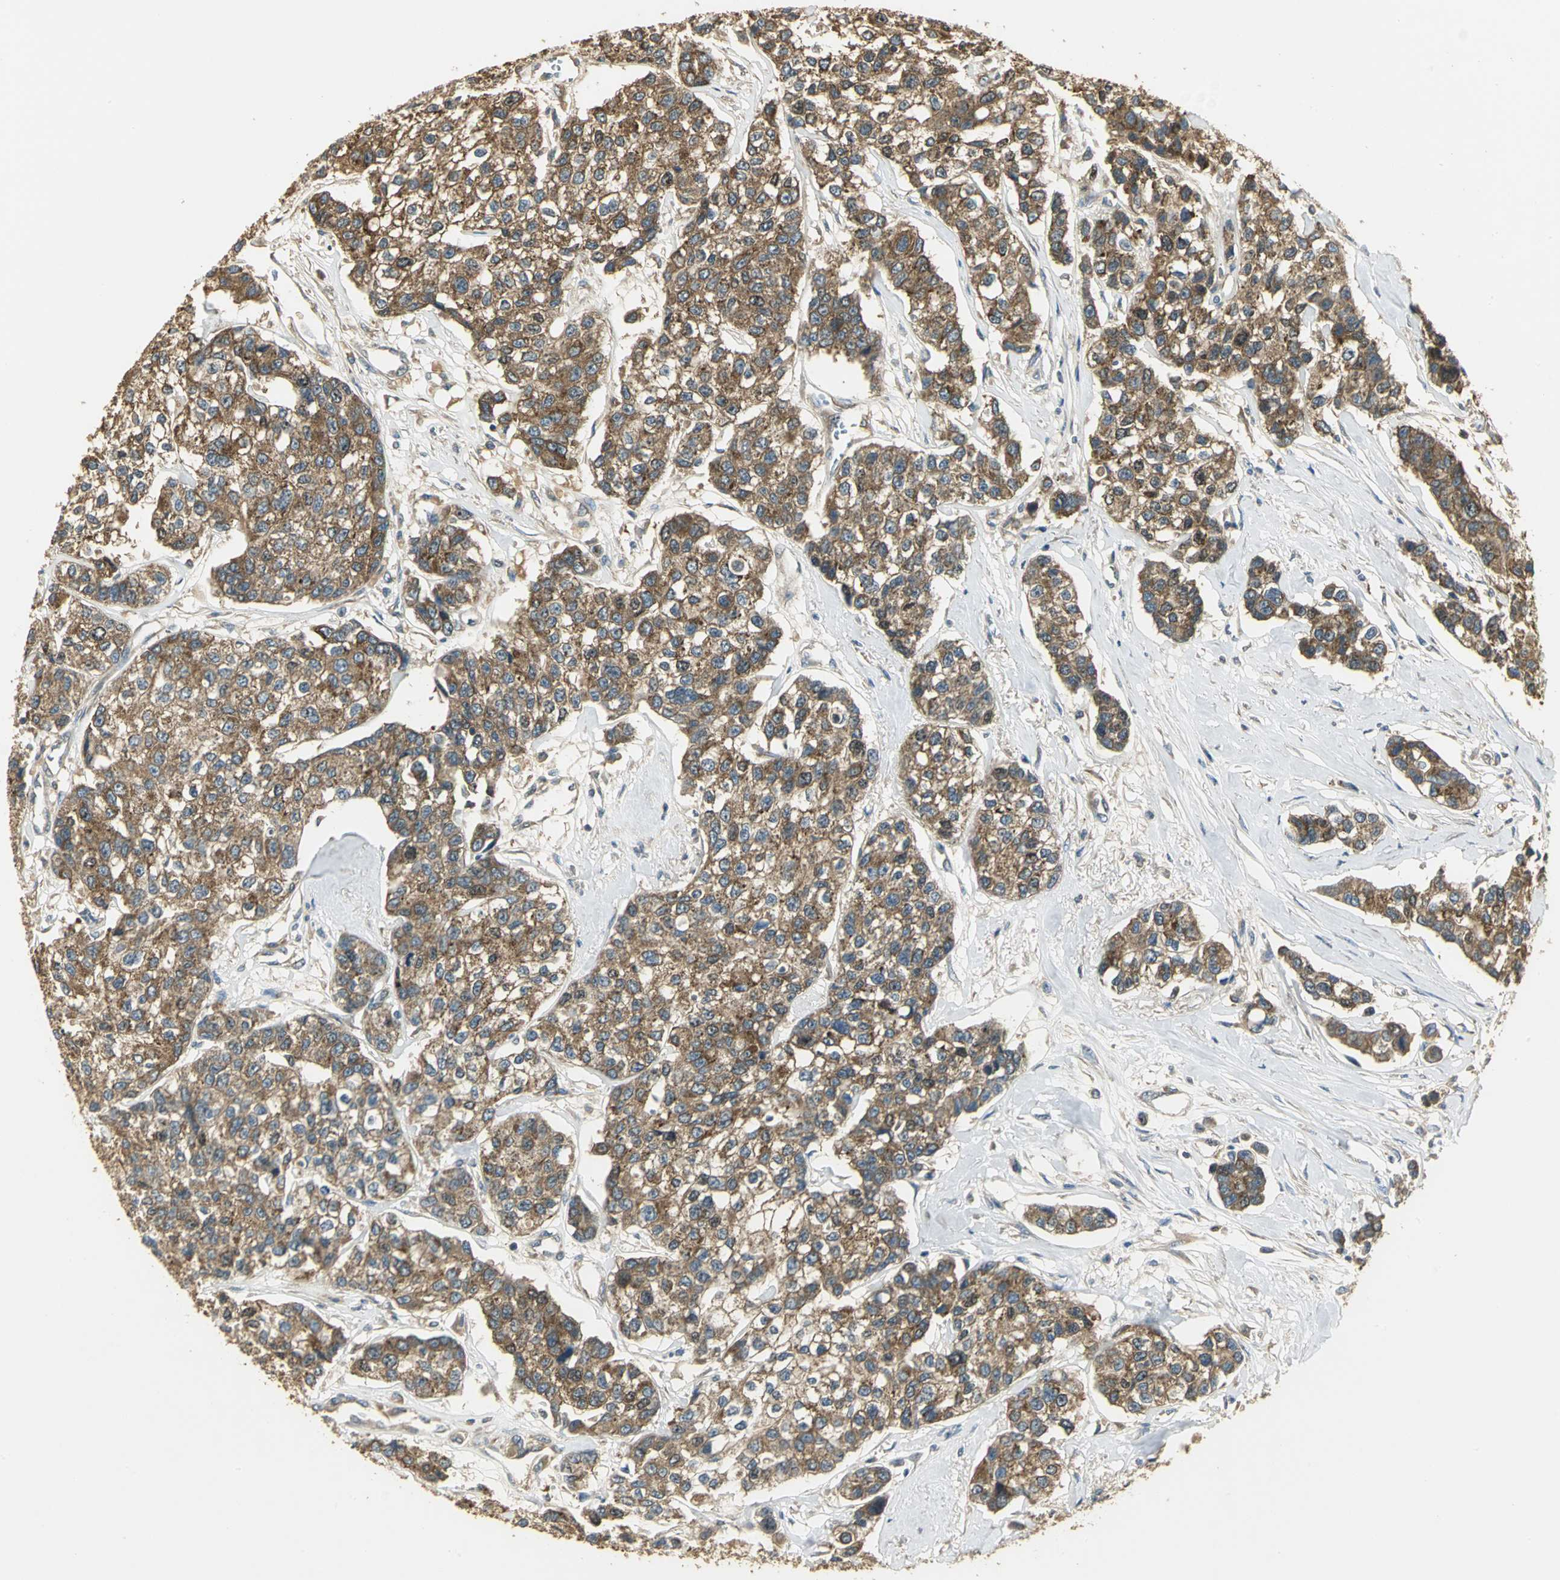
{"staining": {"intensity": "moderate", "quantity": ">75%", "location": "cytoplasmic/membranous"}, "tissue": "breast cancer", "cell_type": "Tumor cells", "image_type": "cancer", "snomed": [{"axis": "morphology", "description": "Duct carcinoma"}, {"axis": "topography", "description": "Breast"}], "caption": "Breast cancer (infiltrating ductal carcinoma) stained with DAB immunohistochemistry shows medium levels of moderate cytoplasmic/membranous positivity in about >75% of tumor cells. (DAB (3,3'-diaminobenzidine) IHC, brown staining for protein, blue staining for nuclei).", "gene": "RARS1", "patient": {"sex": "female", "age": 51}}